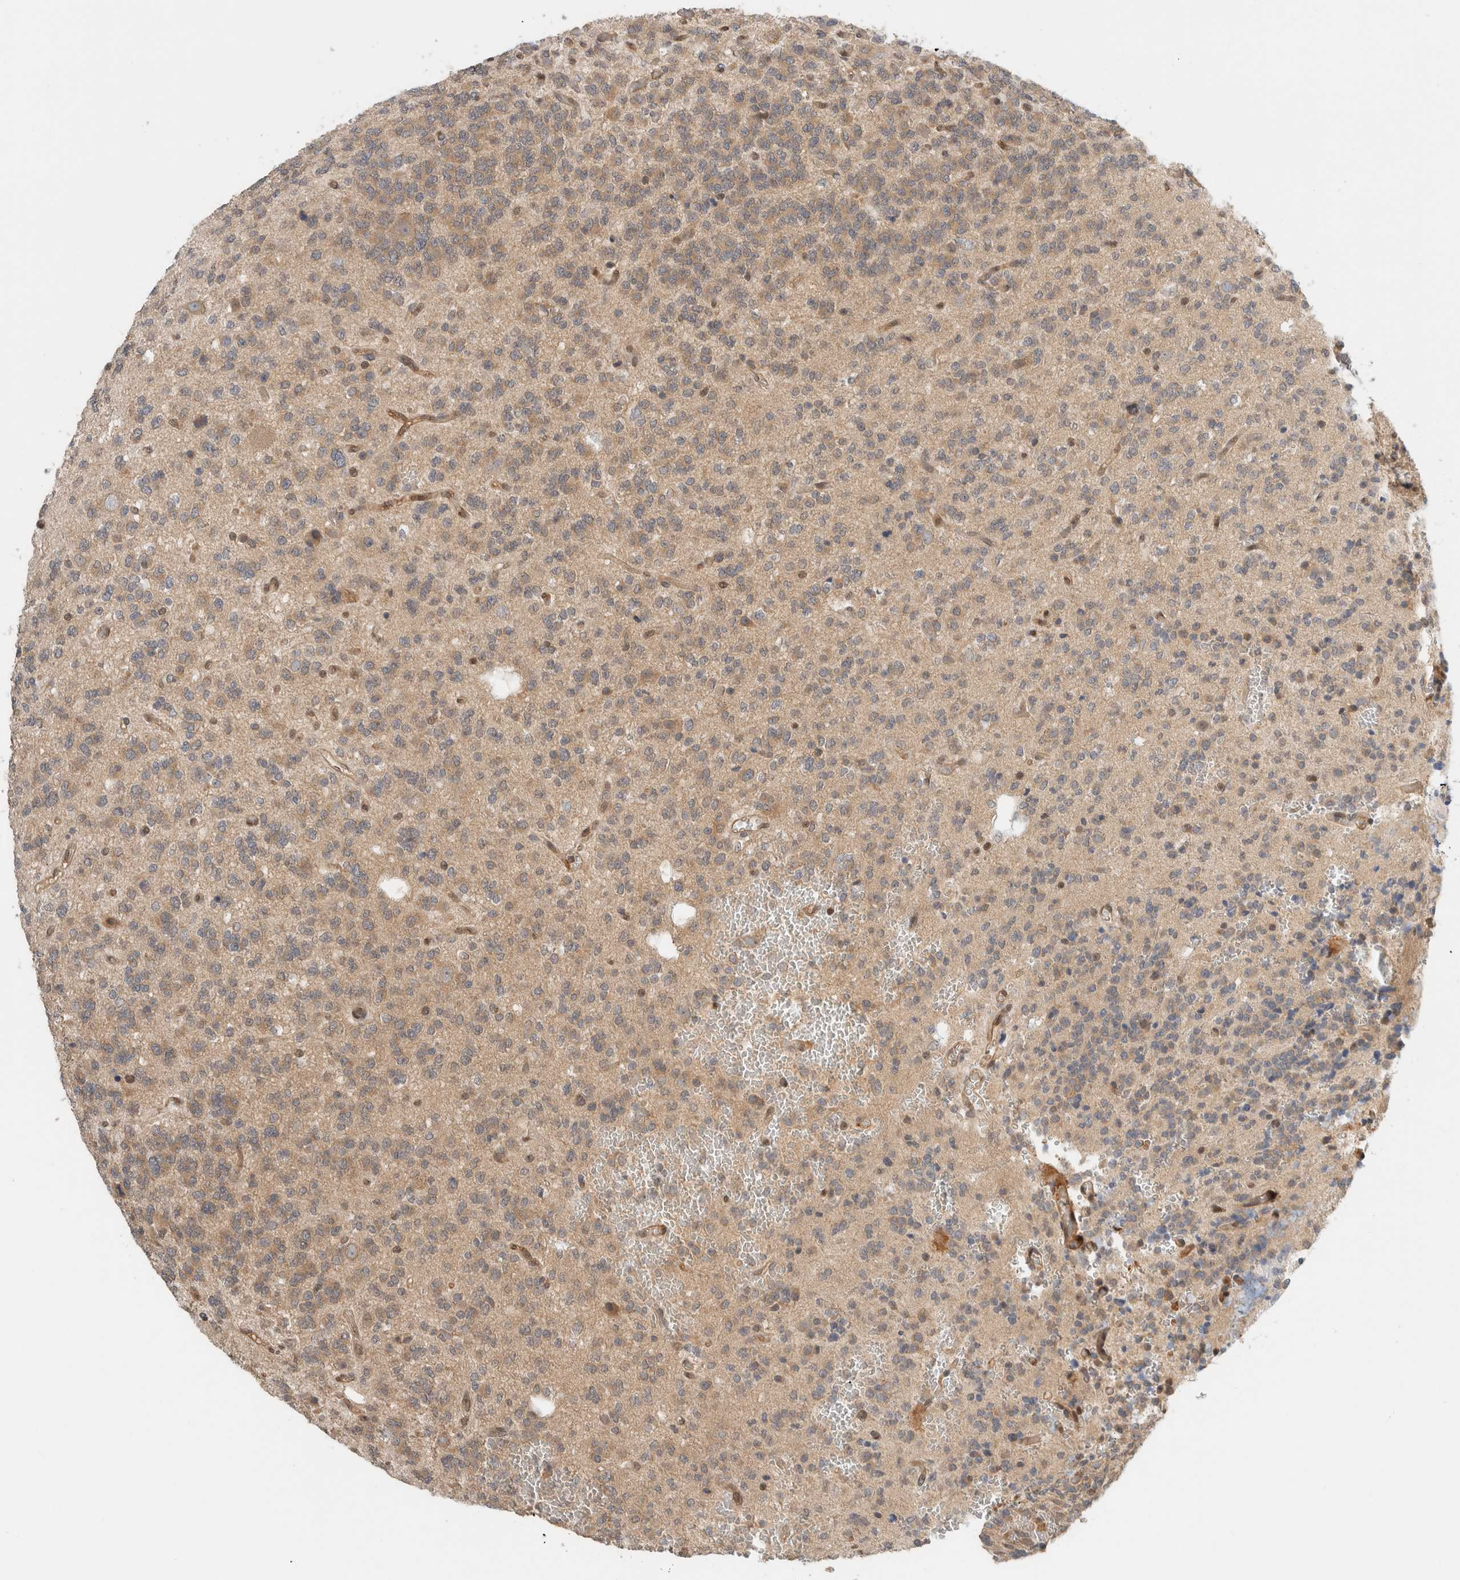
{"staining": {"intensity": "weak", "quantity": "25%-75%", "location": "cytoplasmic/membranous"}, "tissue": "glioma", "cell_type": "Tumor cells", "image_type": "cancer", "snomed": [{"axis": "morphology", "description": "Glioma, malignant, Low grade"}, {"axis": "topography", "description": "Brain"}], "caption": "Human malignant glioma (low-grade) stained with a brown dye shows weak cytoplasmic/membranous positive positivity in approximately 25%-75% of tumor cells.", "gene": "PFDN4", "patient": {"sex": "male", "age": 38}}